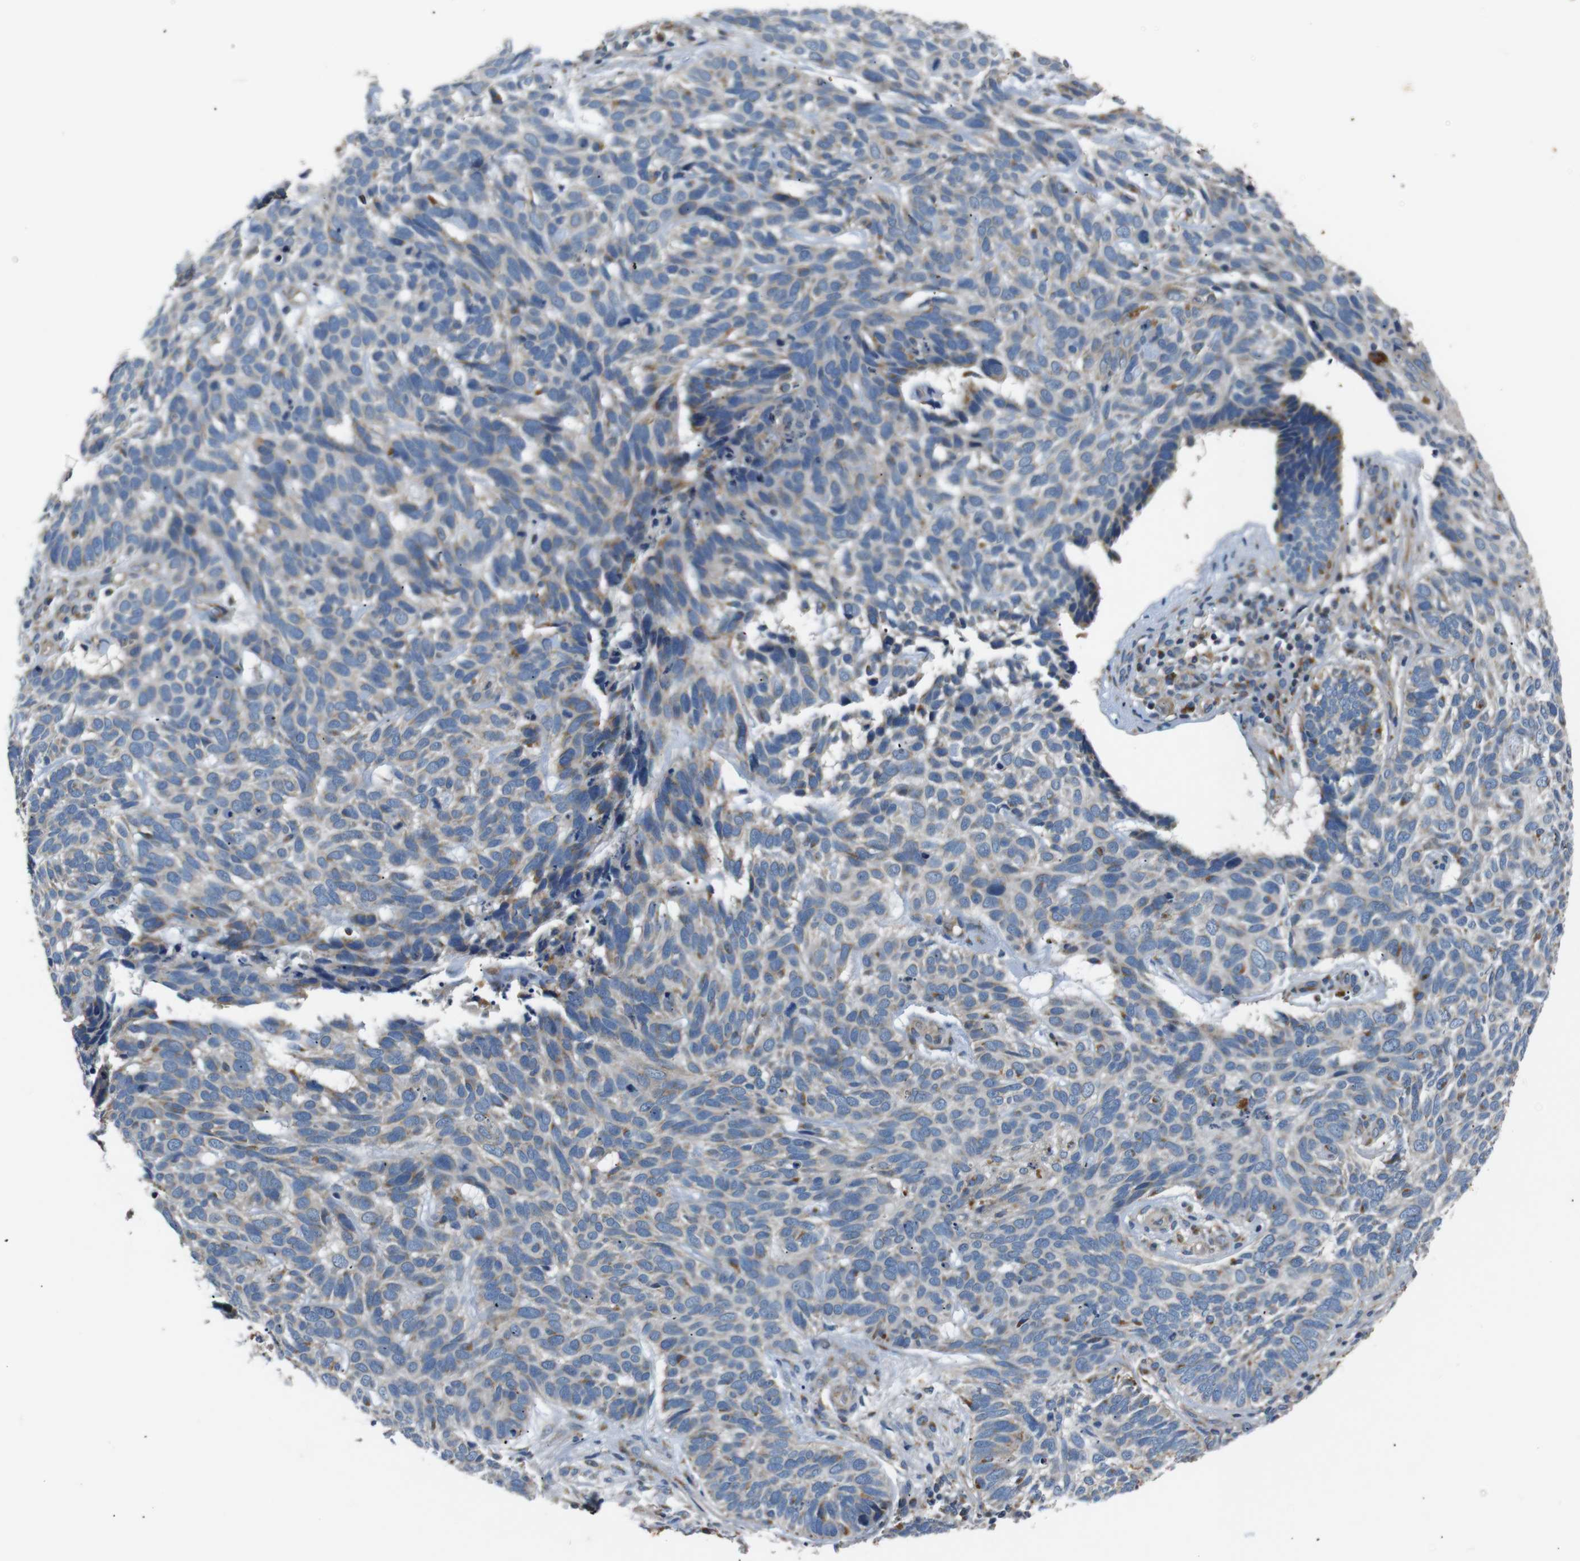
{"staining": {"intensity": "weak", "quantity": "25%-75%", "location": "cytoplasmic/membranous"}, "tissue": "skin cancer", "cell_type": "Tumor cells", "image_type": "cancer", "snomed": [{"axis": "morphology", "description": "Basal cell carcinoma"}, {"axis": "topography", "description": "Skin"}], "caption": "Immunohistochemistry staining of skin cancer, which displays low levels of weak cytoplasmic/membranous expression in about 25%-75% of tumor cells indicating weak cytoplasmic/membranous protein positivity. The staining was performed using DAB (3,3'-diaminobenzidine) (brown) for protein detection and nuclei were counterstained in hematoxylin (blue).", "gene": "NETO2", "patient": {"sex": "male", "age": 87}}